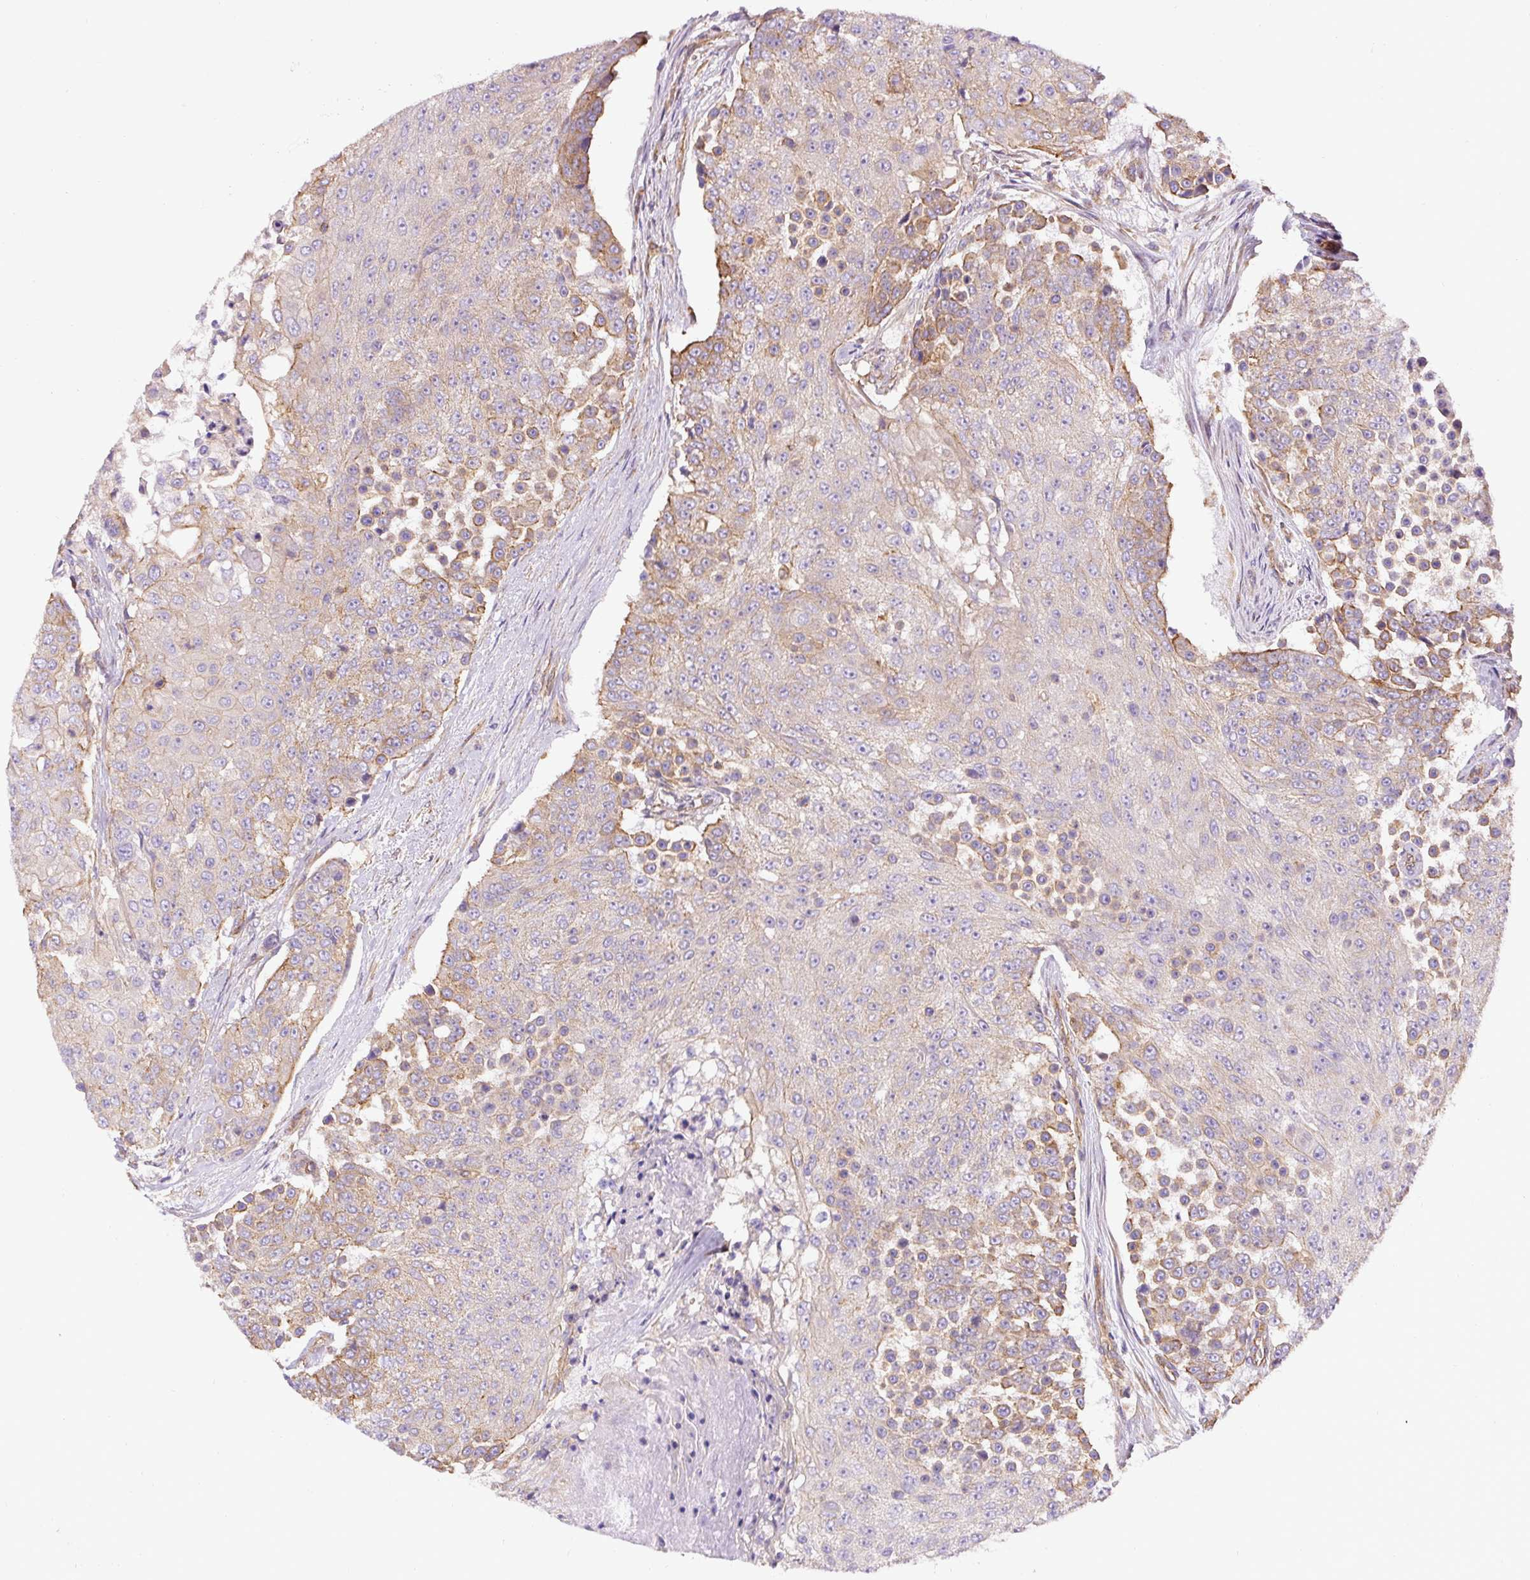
{"staining": {"intensity": "weak", "quantity": "<25%", "location": "cytoplasmic/membranous"}, "tissue": "urothelial cancer", "cell_type": "Tumor cells", "image_type": "cancer", "snomed": [{"axis": "morphology", "description": "Urothelial carcinoma, High grade"}, {"axis": "topography", "description": "Urinary bladder"}], "caption": "Human high-grade urothelial carcinoma stained for a protein using IHC demonstrates no expression in tumor cells.", "gene": "DCTN1", "patient": {"sex": "female", "age": 63}}